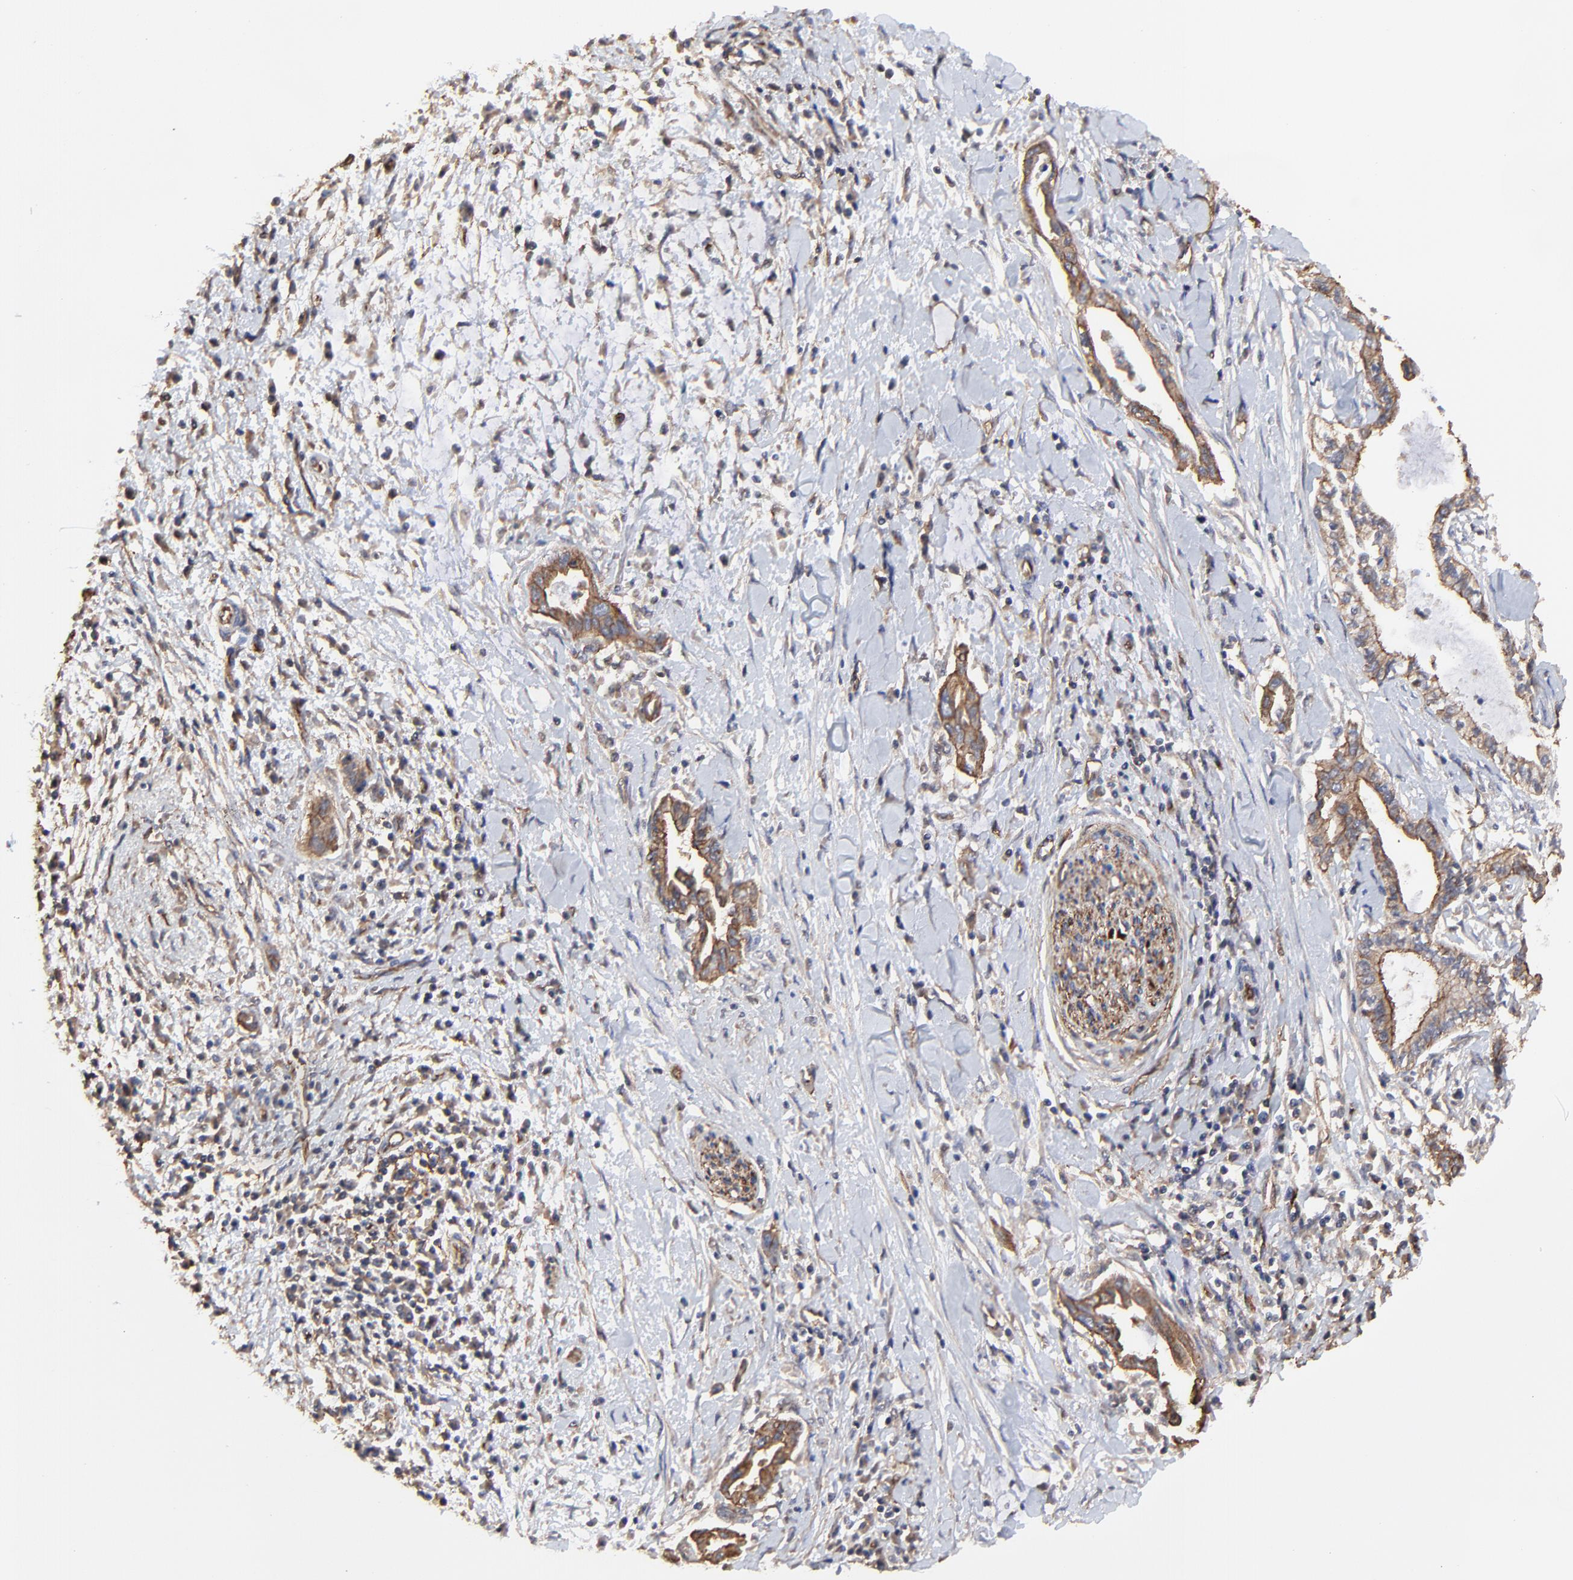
{"staining": {"intensity": "moderate", "quantity": ">75%", "location": "cytoplasmic/membranous"}, "tissue": "pancreatic cancer", "cell_type": "Tumor cells", "image_type": "cancer", "snomed": [{"axis": "morphology", "description": "Adenocarcinoma, NOS"}, {"axis": "topography", "description": "Pancreas"}], "caption": "Protein expression by IHC displays moderate cytoplasmic/membranous expression in approximately >75% of tumor cells in pancreatic adenocarcinoma. (Stains: DAB in brown, nuclei in blue, Microscopy: brightfield microscopy at high magnification).", "gene": "ARMT1", "patient": {"sex": "female", "age": 64}}